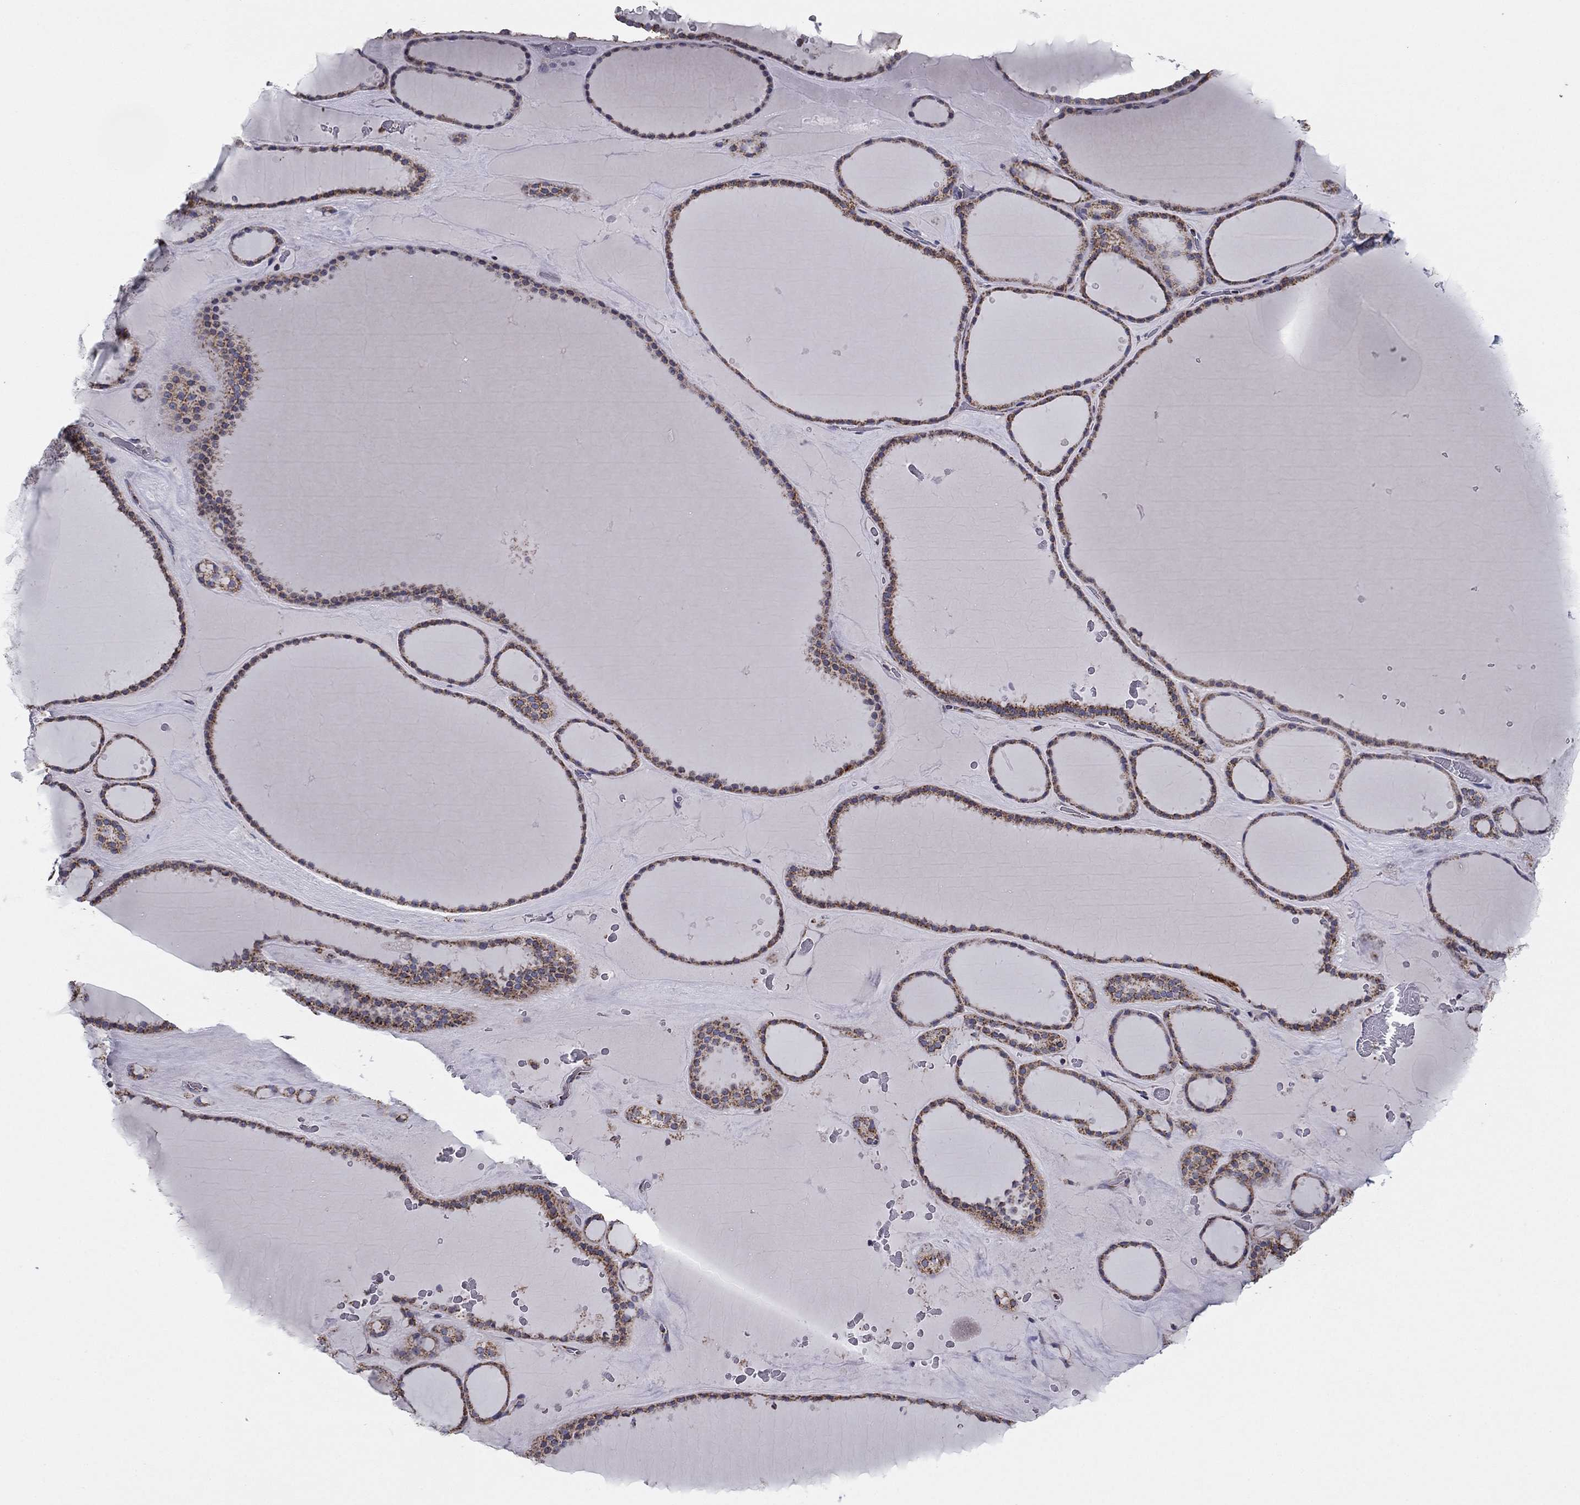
{"staining": {"intensity": "moderate", "quantity": ">75%", "location": "cytoplasmic/membranous"}, "tissue": "thyroid gland", "cell_type": "Glandular cells", "image_type": "normal", "snomed": [{"axis": "morphology", "description": "Normal tissue, NOS"}, {"axis": "topography", "description": "Thyroid gland"}], "caption": "Glandular cells reveal moderate cytoplasmic/membranous expression in approximately >75% of cells in benign thyroid gland.", "gene": "NDUFV1", "patient": {"sex": "male", "age": 63}}